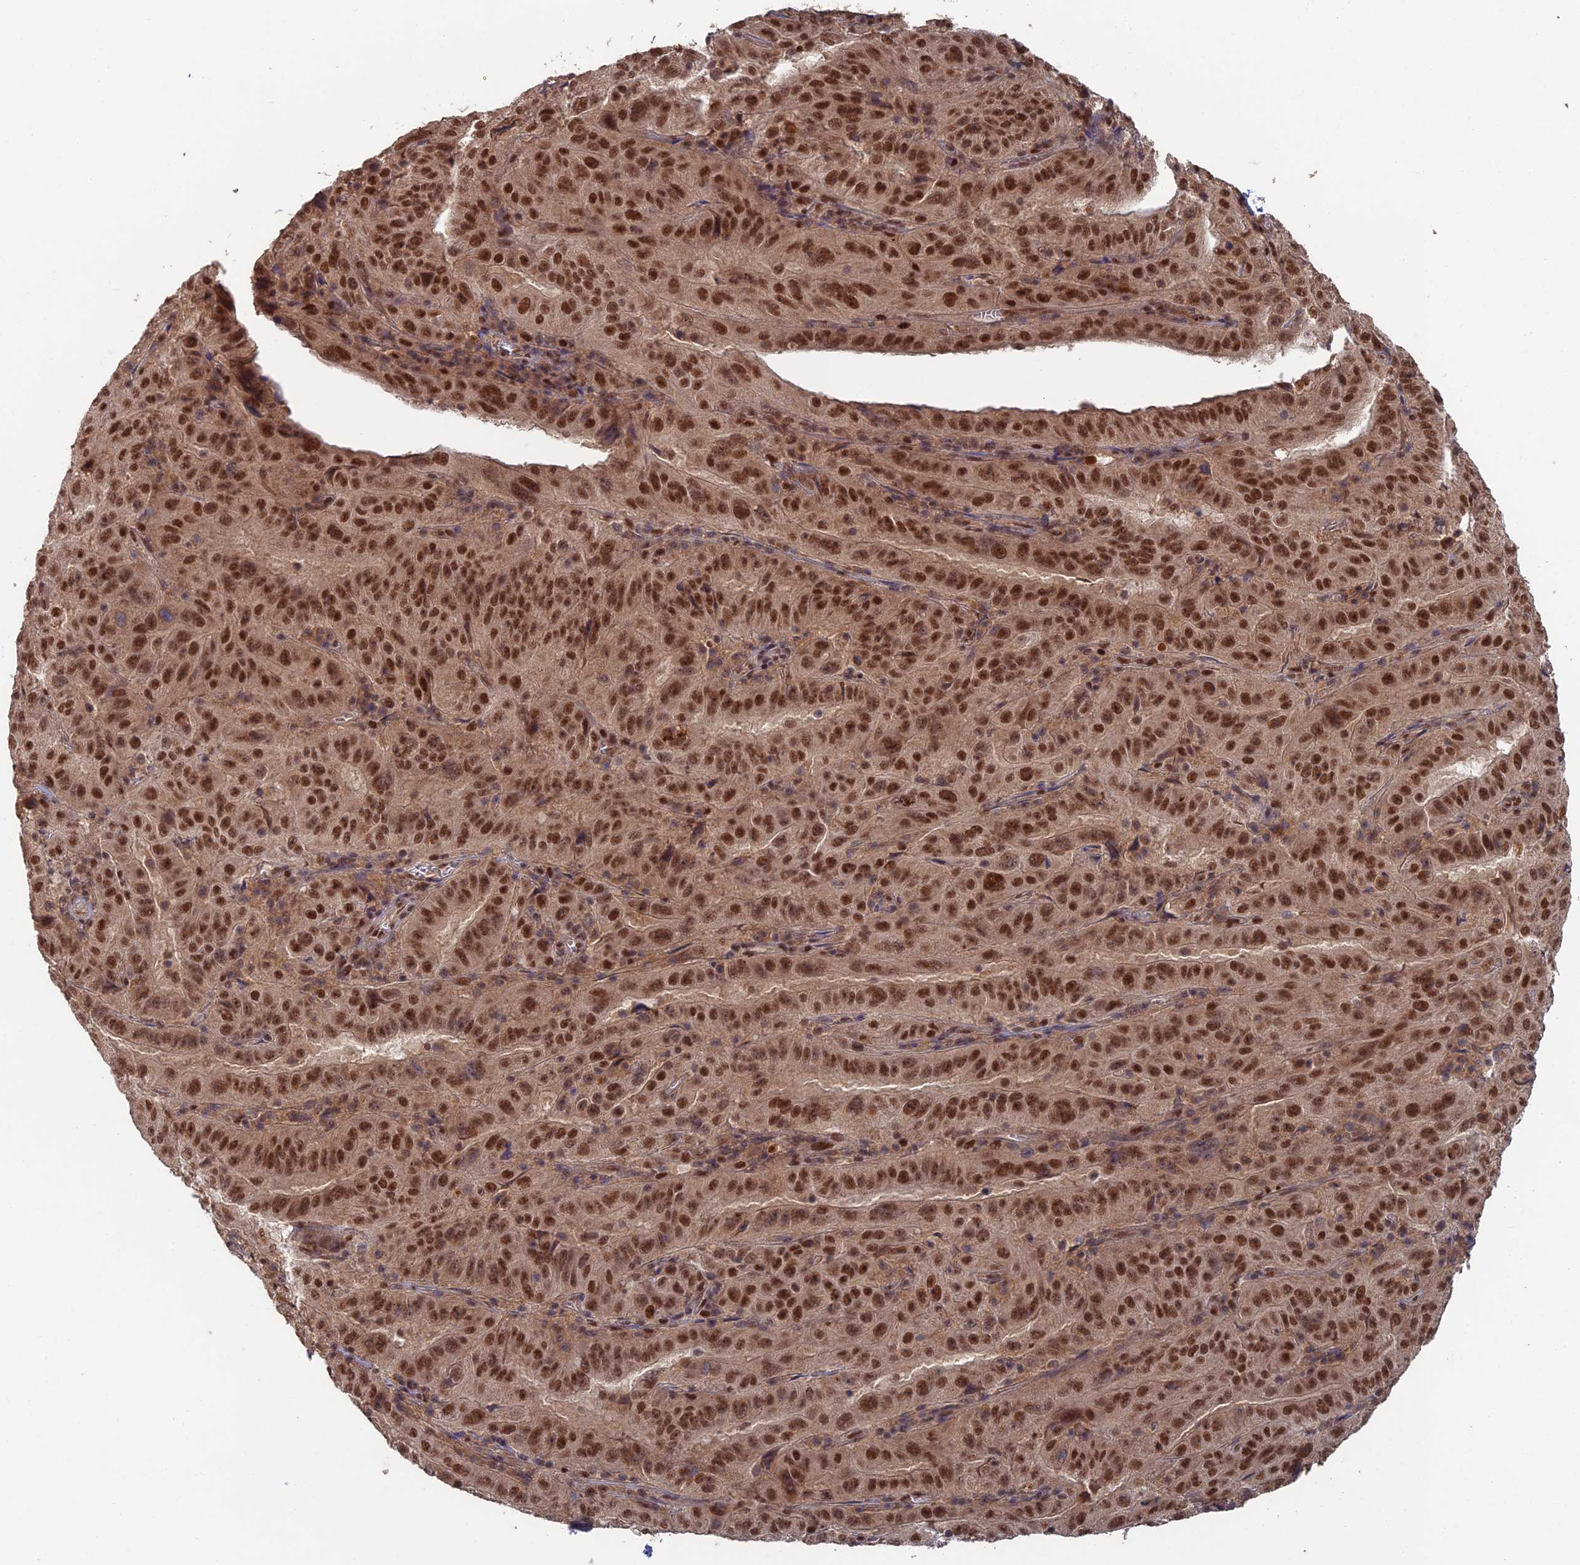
{"staining": {"intensity": "strong", "quantity": ">75%", "location": "nuclear"}, "tissue": "pancreatic cancer", "cell_type": "Tumor cells", "image_type": "cancer", "snomed": [{"axis": "morphology", "description": "Adenocarcinoma, NOS"}, {"axis": "topography", "description": "Pancreas"}], "caption": "Immunohistochemistry histopathology image of neoplastic tissue: adenocarcinoma (pancreatic) stained using immunohistochemistry (IHC) exhibits high levels of strong protein expression localized specifically in the nuclear of tumor cells, appearing as a nuclear brown color.", "gene": "RANBP3", "patient": {"sex": "male", "age": 63}}